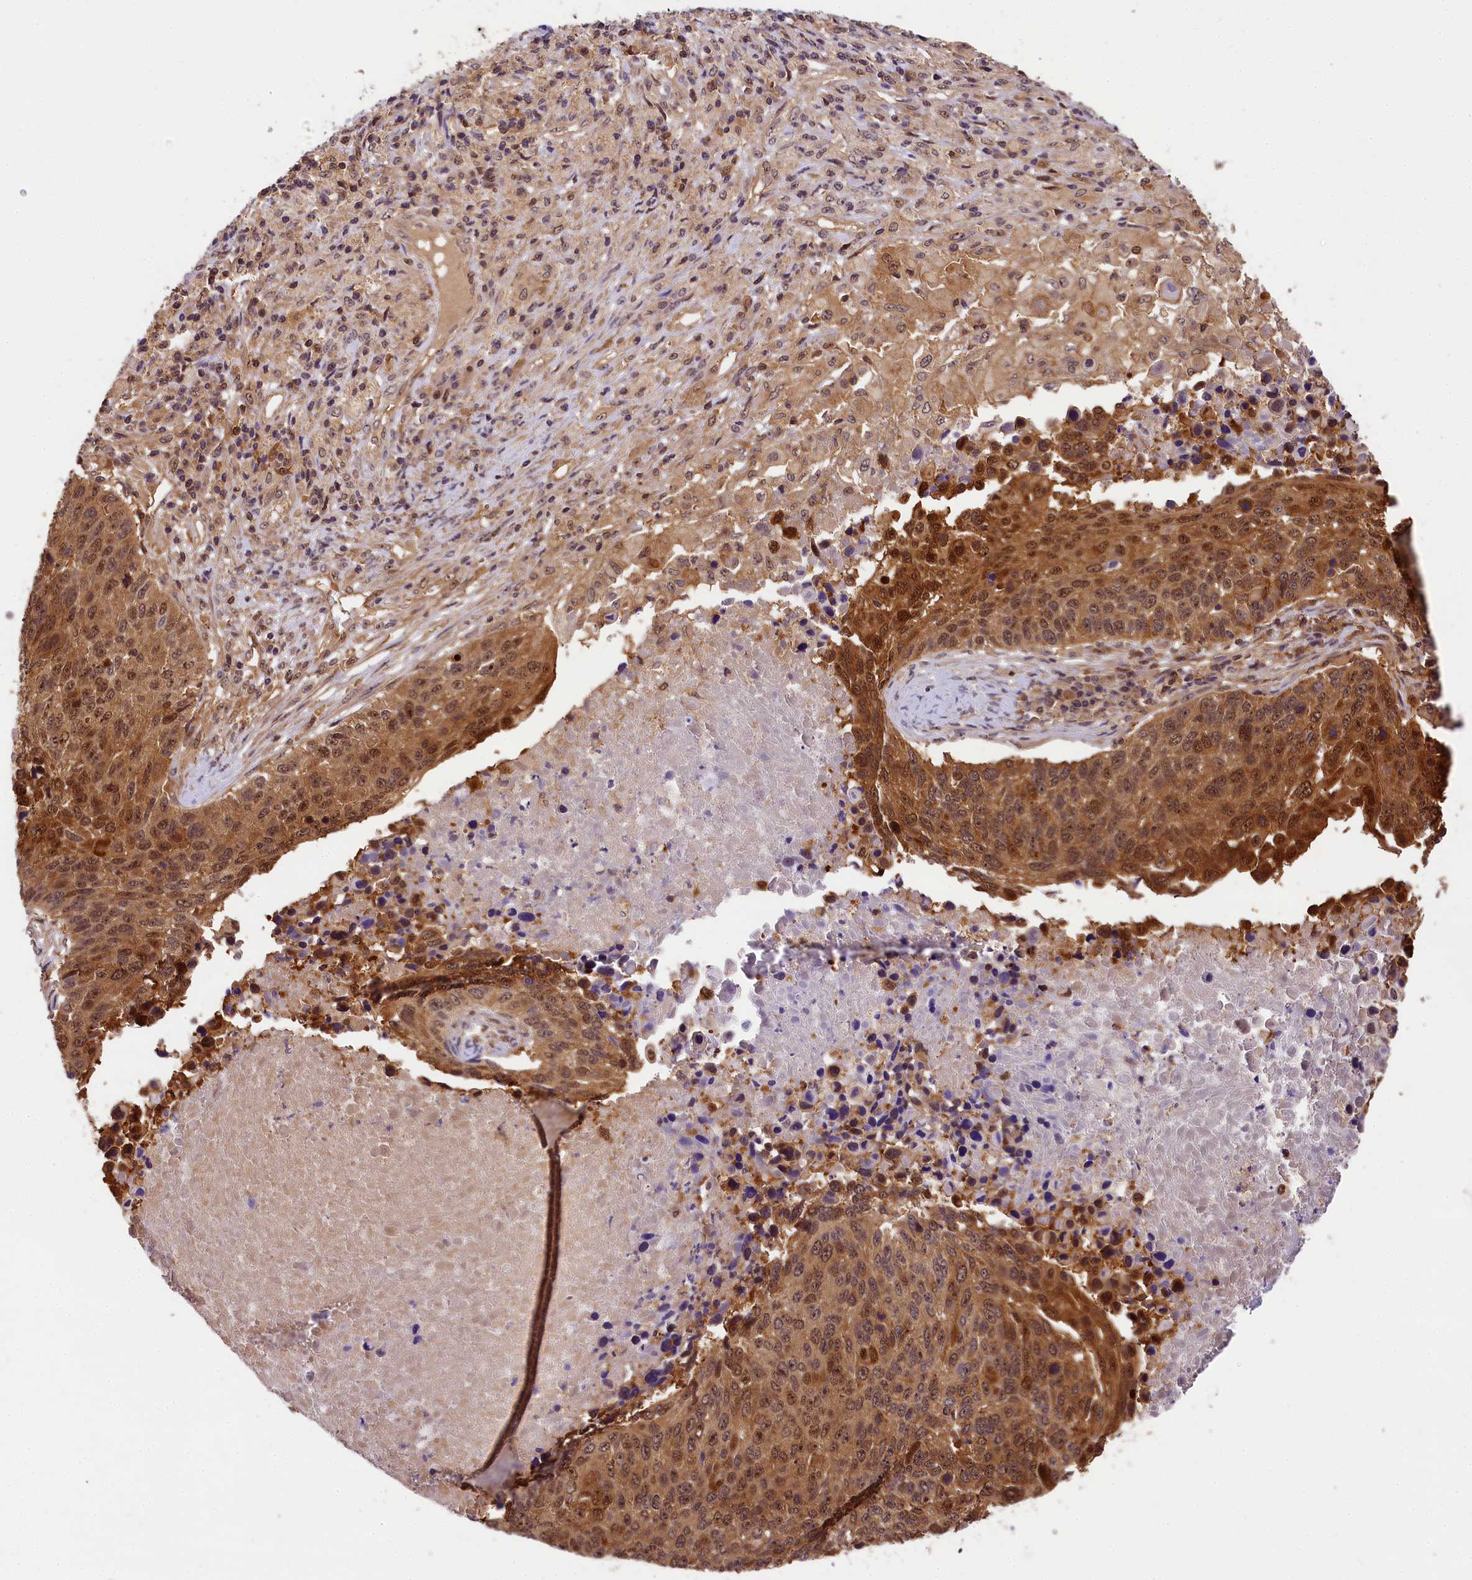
{"staining": {"intensity": "moderate", "quantity": ">75%", "location": "cytoplasmic/membranous,nuclear"}, "tissue": "lung cancer", "cell_type": "Tumor cells", "image_type": "cancer", "snomed": [{"axis": "morphology", "description": "Normal tissue, NOS"}, {"axis": "morphology", "description": "Squamous cell carcinoma, NOS"}, {"axis": "topography", "description": "Lymph node"}, {"axis": "topography", "description": "Lung"}], "caption": "Tumor cells display moderate cytoplasmic/membranous and nuclear positivity in approximately >75% of cells in lung cancer (squamous cell carcinoma). The protein is stained brown, and the nuclei are stained in blue (DAB (3,3'-diaminobenzidine) IHC with brightfield microscopy, high magnification).", "gene": "EIF6", "patient": {"sex": "male", "age": 66}}